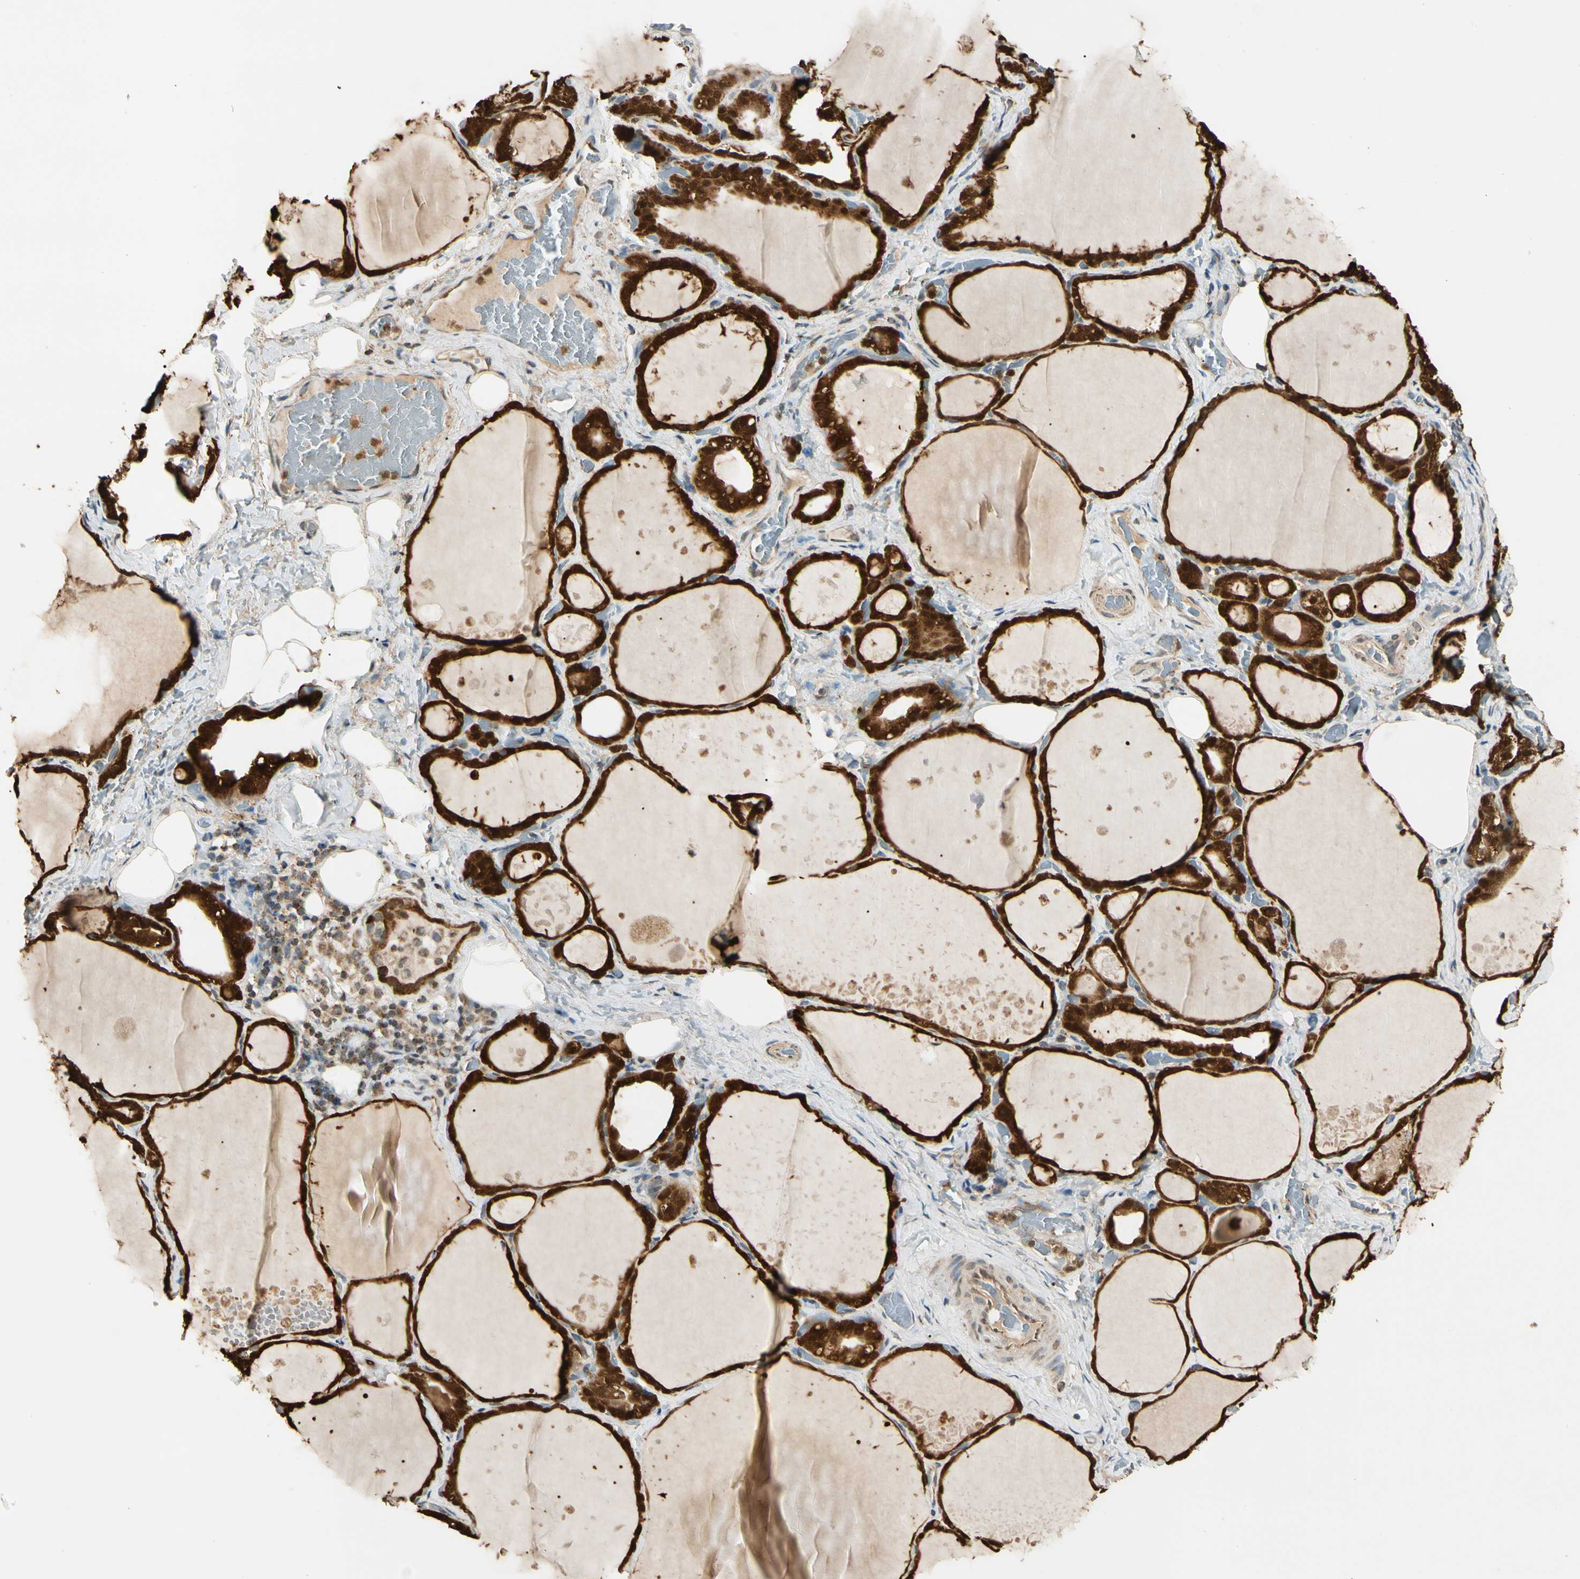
{"staining": {"intensity": "strong", "quantity": ">75%", "location": "cytoplasmic/membranous,nuclear"}, "tissue": "thyroid gland", "cell_type": "Glandular cells", "image_type": "normal", "snomed": [{"axis": "morphology", "description": "Normal tissue, NOS"}, {"axis": "topography", "description": "Thyroid gland"}], "caption": "Immunohistochemistry (IHC) image of normal human thyroid gland stained for a protein (brown), which shows high levels of strong cytoplasmic/membranous,nuclear positivity in approximately >75% of glandular cells.", "gene": "PRDX5", "patient": {"sex": "male", "age": 61}}